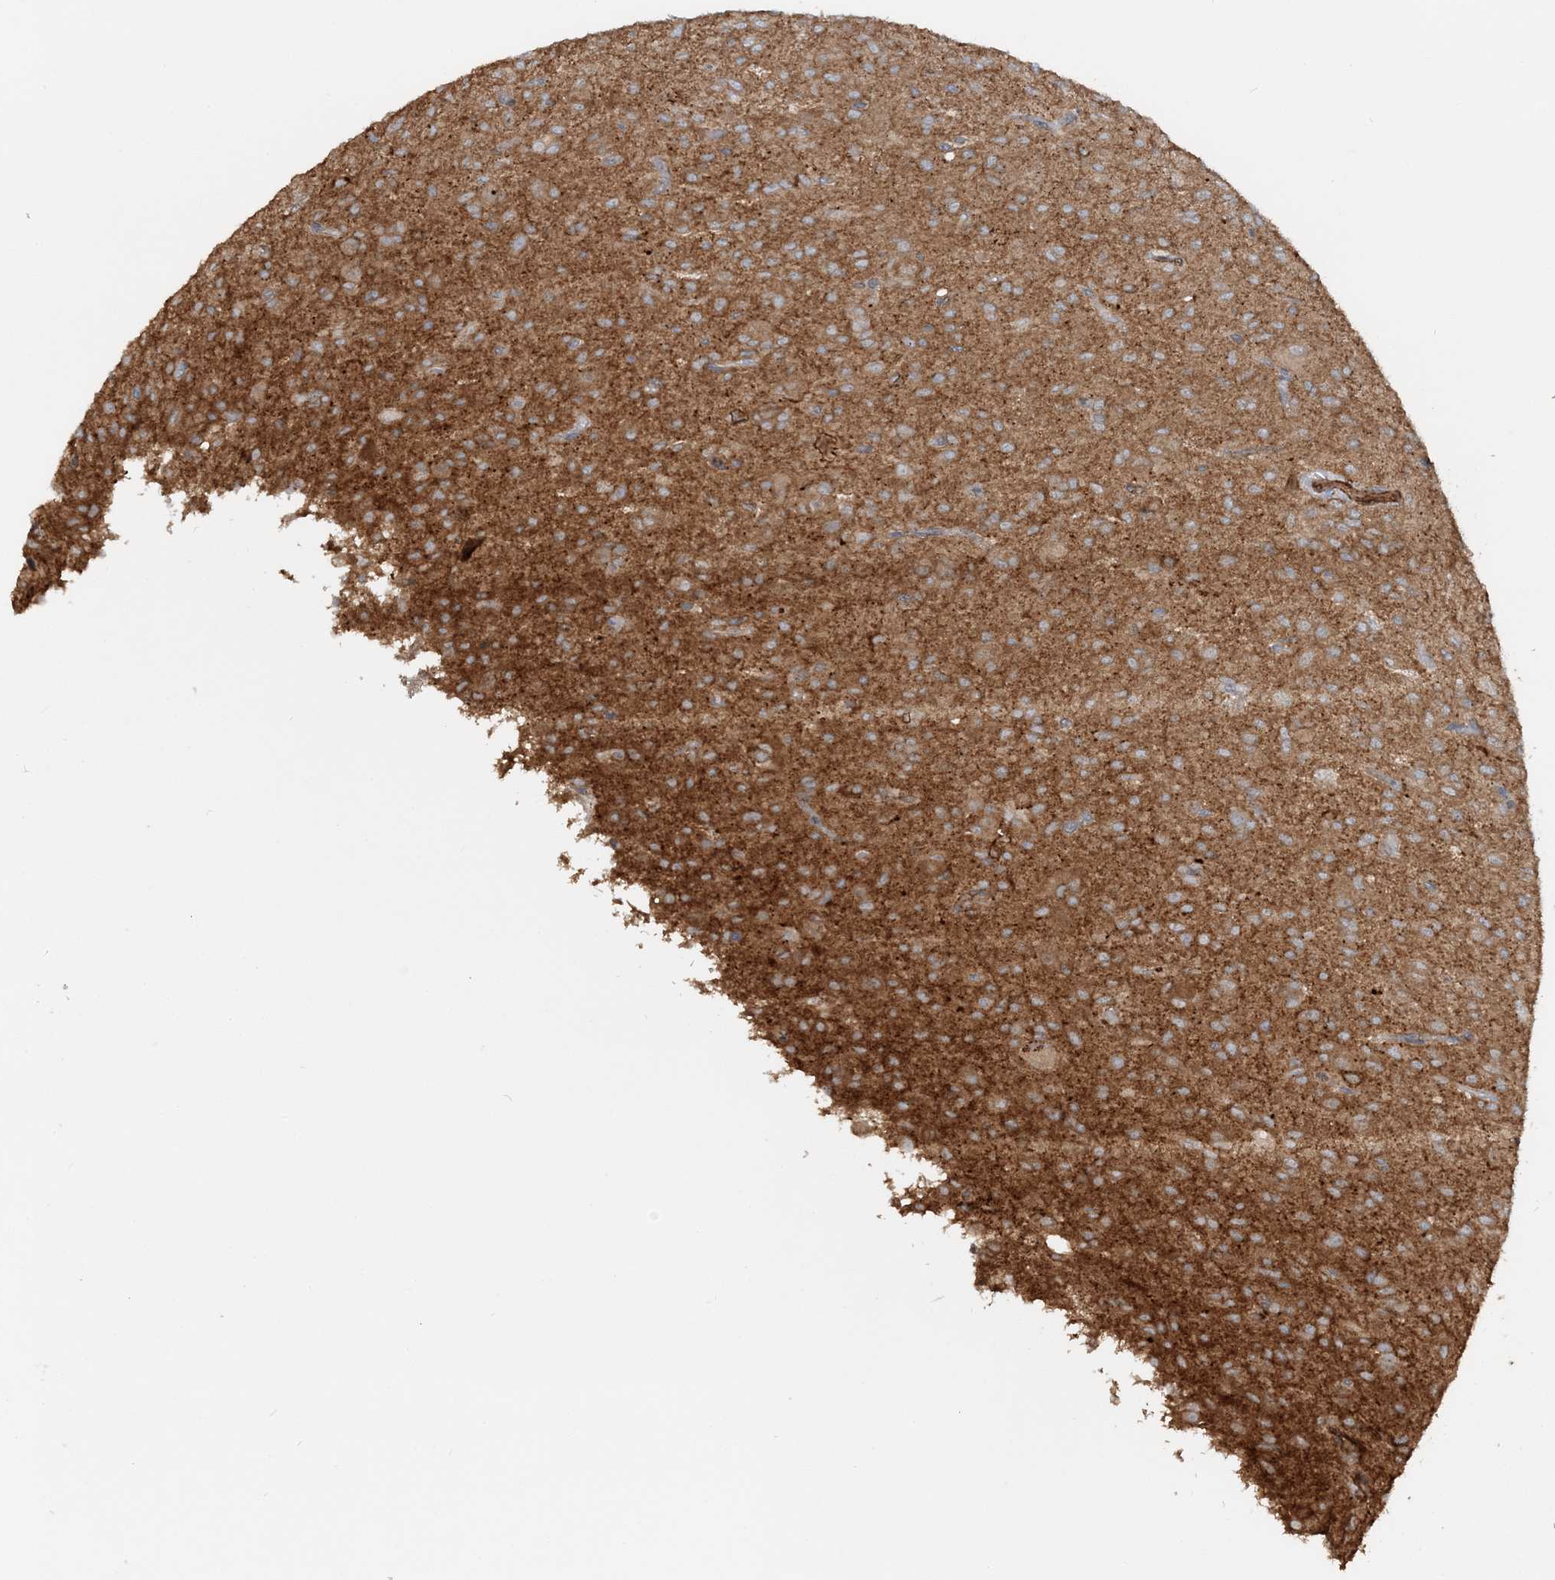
{"staining": {"intensity": "moderate", "quantity": ">75%", "location": "cytoplasmic/membranous"}, "tissue": "glioma", "cell_type": "Tumor cells", "image_type": "cancer", "snomed": [{"axis": "morphology", "description": "Glioma, malignant, High grade"}, {"axis": "topography", "description": "Brain"}], "caption": "Immunohistochemistry micrograph of neoplastic tissue: human glioma stained using immunohistochemistry exhibits medium levels of moderate protein expression localized specifically in the cytoplasmic/membranous of tumor cells, appearing as a cytoplasmic/membranous brown color.", "gene": "DSTN", "patient": {"sex": "female", "age": 59}}